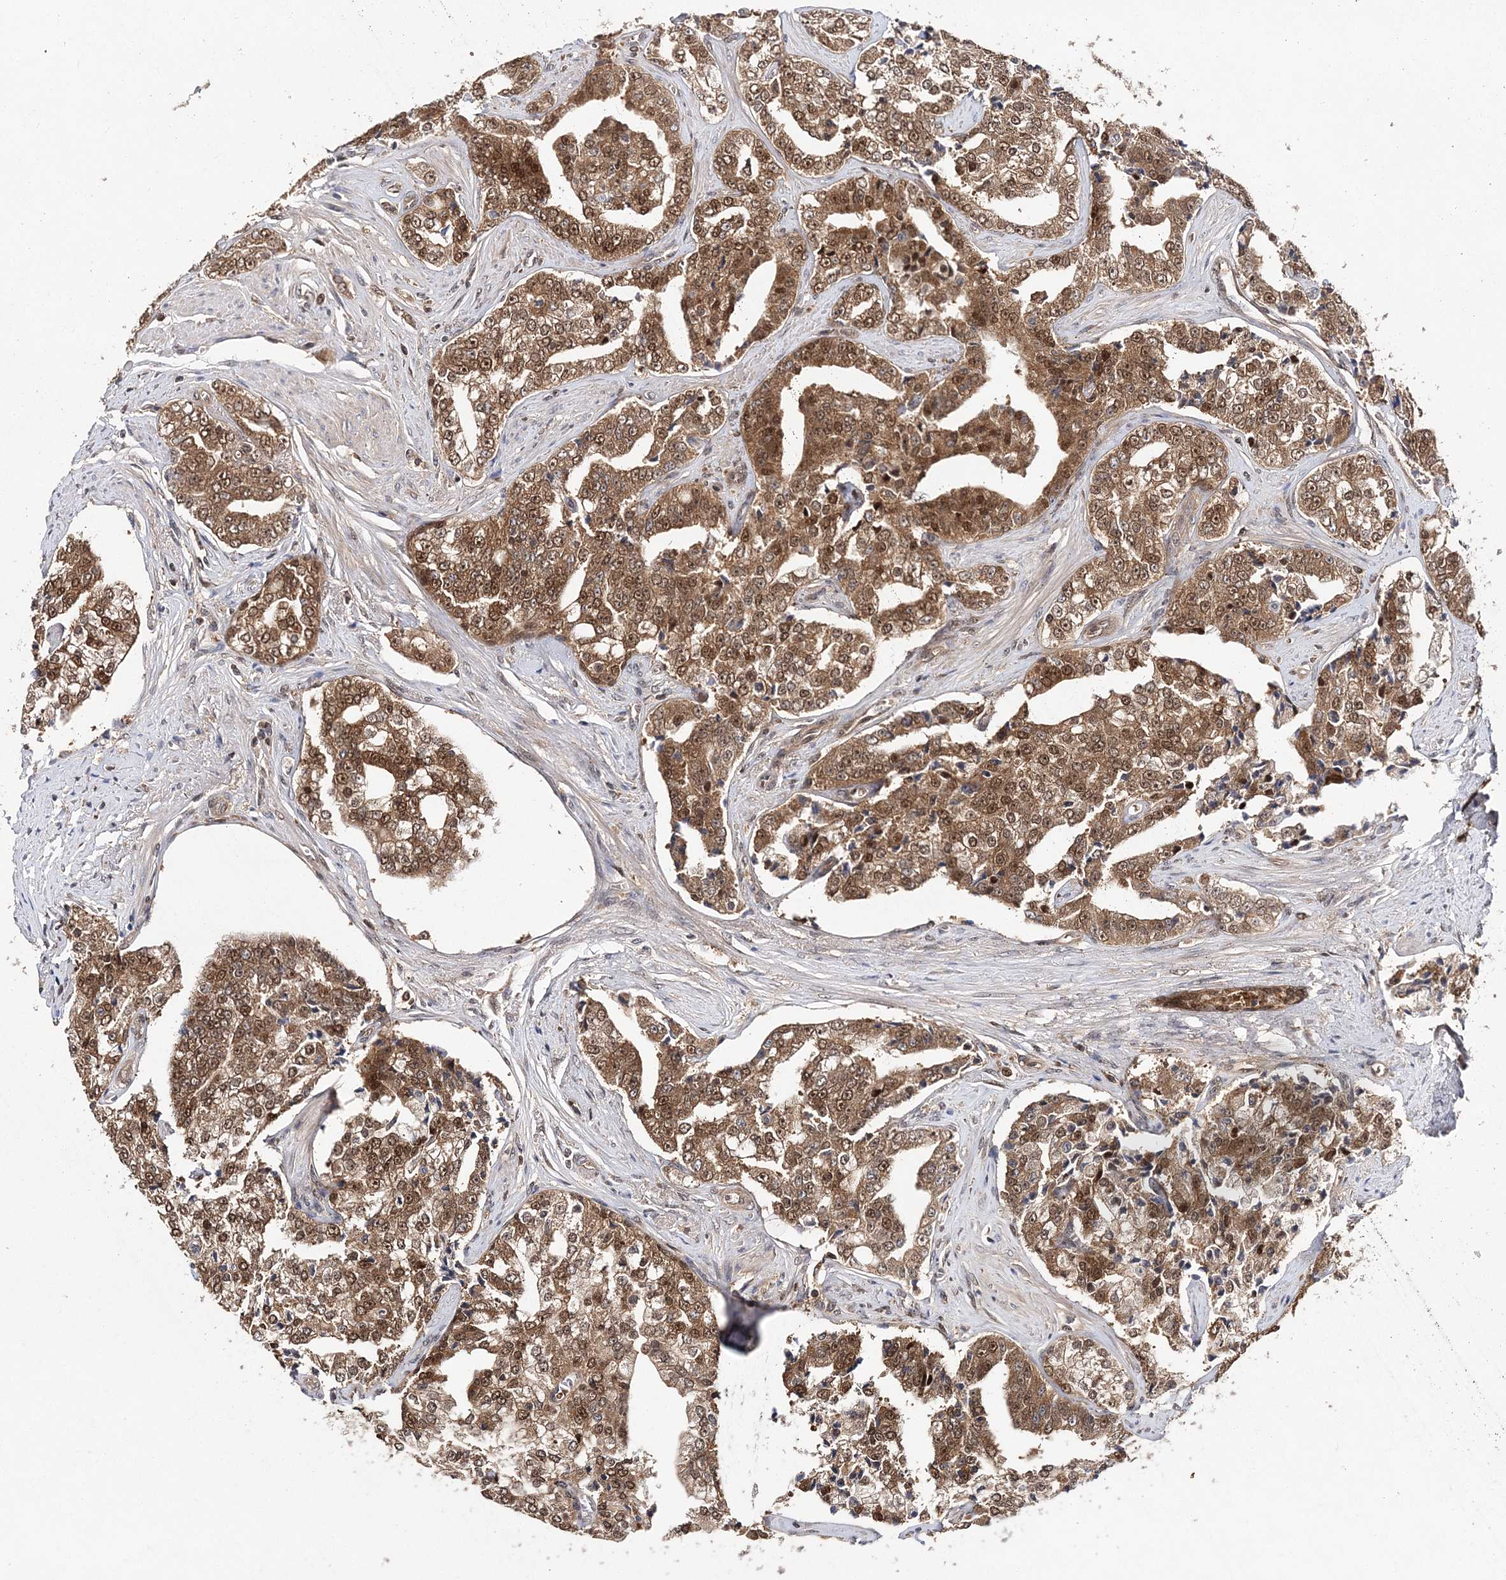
{"staining": {"intensity": "moderate", "quantity": ">75%", "location": "cytoplasmic/membranous,nuclear"}, "tissue": "prostate cancer", "cell_type": "Tumor cells", "image_type": "cancer", "snomed": [{"axis": "morphology", "description": "Adenocarcinoma, High grade"}, {"axis": "topography", "description": "Prostate"}], "caption": "Human adenocarcinoma (high-grade) (prostate) stained for a protein (brown) reveals moderate cytoplasmic/membranous and nuclear positive staining in about >75% of tumor cells.", "gene": "NIF3L1", "patient": {"sex": "male", "age": 71}}